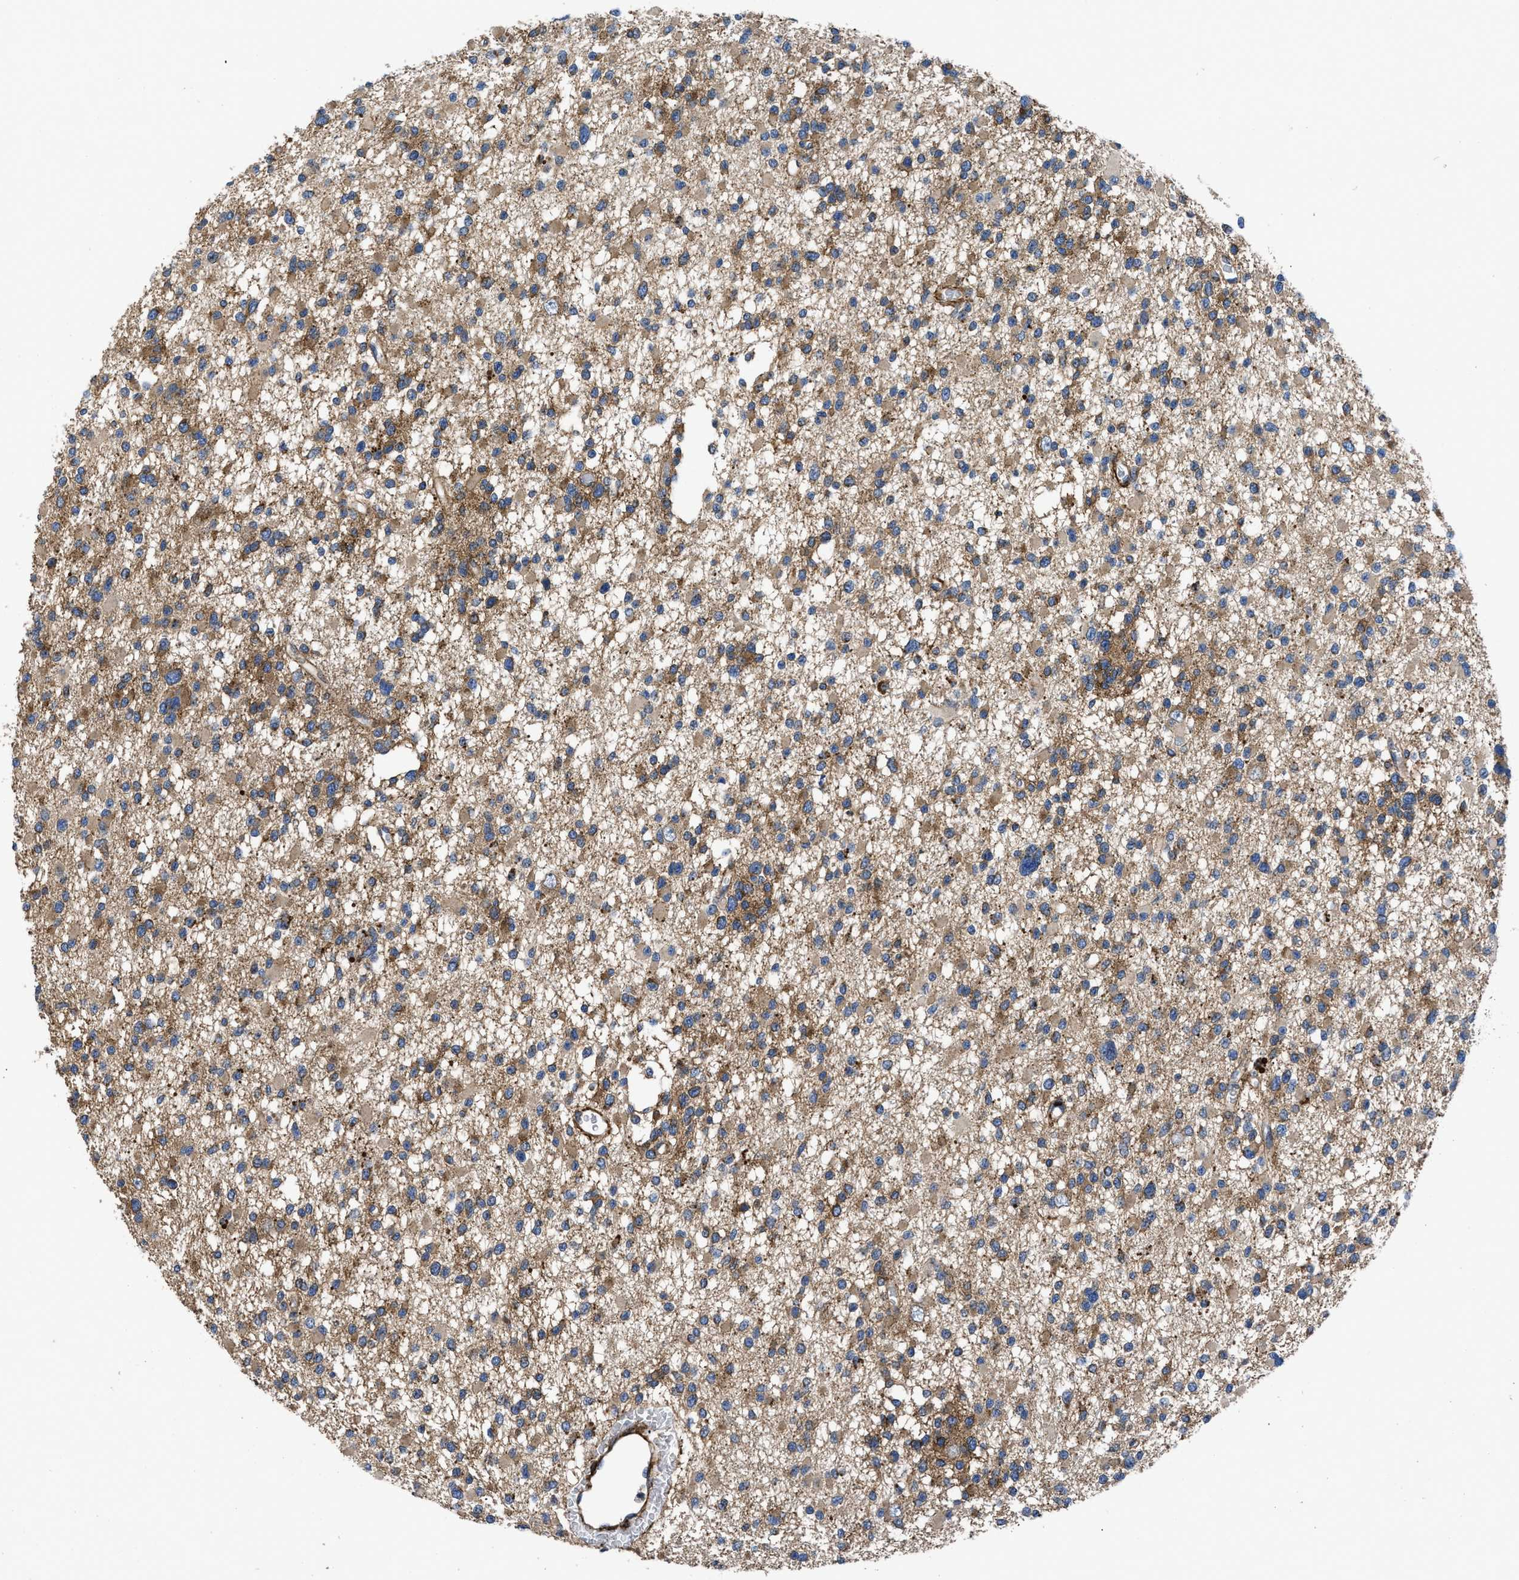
{"staining": {"intensity": "moderate", "quantity": "25%-75%", "location": "cytoplasmic/membranous"}, "tissue": "glioma", "cell_type": "Tumor cells", "image_type": "cancer", "snomed": [{"axis": "morphology", "description": "Glioma, malignant, Low grade"}, {"axis": "topography", "description": "Brain"}], "caption": "Low-grade glioma (malignant) tissue displays moderate cytoplasmic/membranous staining in about 25%-75% of tumor cells, visualized by immunohistochemistry.", "gene": "NT5E", "patient": {"sex": "female", "age": 22}}